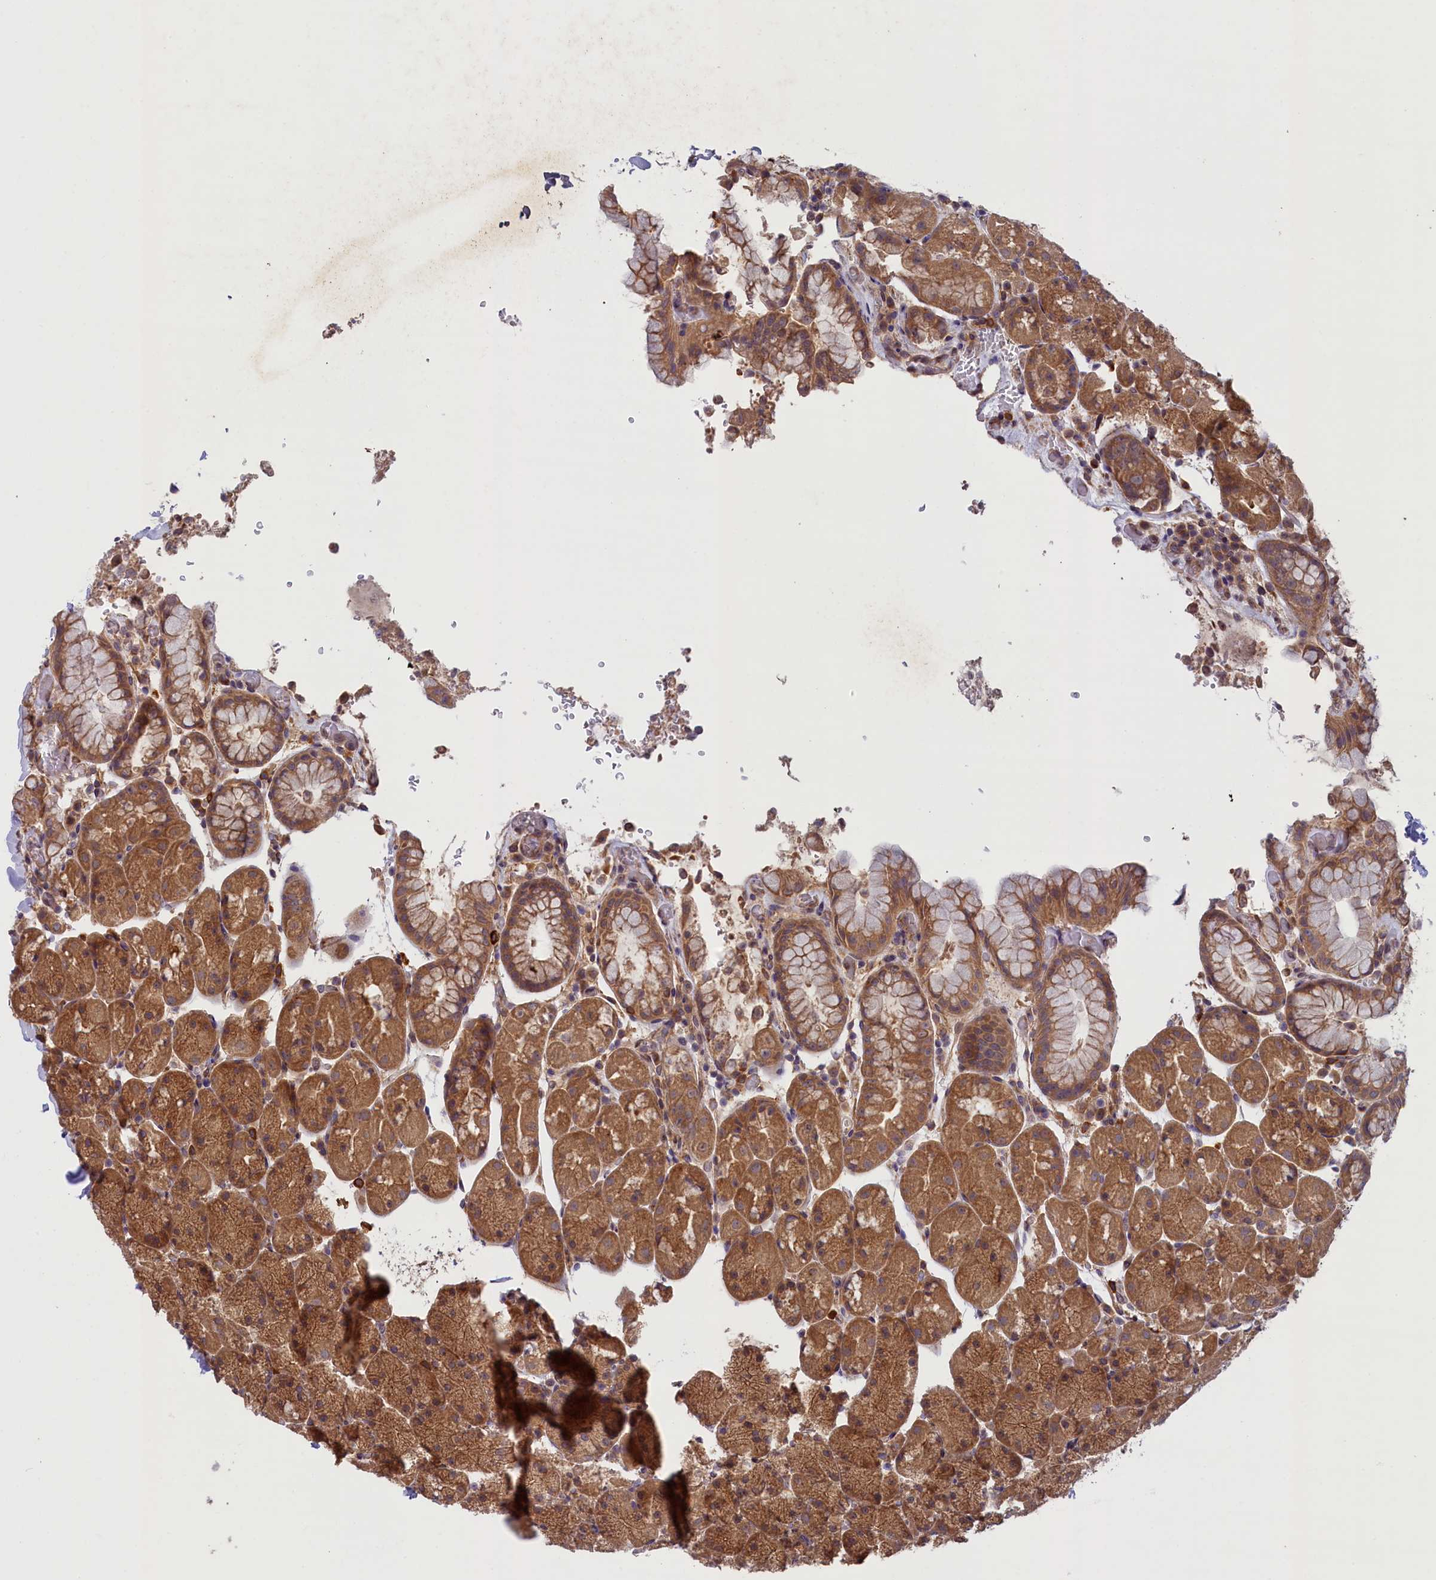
{"staining": {"intensity": "moderate", "quantity": ">75%", "location": "cytoplasmic/membranous"}, "tissue": "stomach", "cell_type": "Glandular cells", "image_type": "normal", "snomed": [{"axis": "morphology", "description": "Normal tissue, NOS"}, {"axis": "topography", "description": "Stomach, upper"}, {"axis": "topography", "description": "Stomach, lower"}], "caption": "A medium amount of moderate cytoplasmic/membranous expression is identified in approximately >75% of glandular cells in benign stomach. (Brightfield microscopy of DAB IHC at high magnification).", "gene": "CCDC9B", "patient": {"sex": "male", "age": 67}}